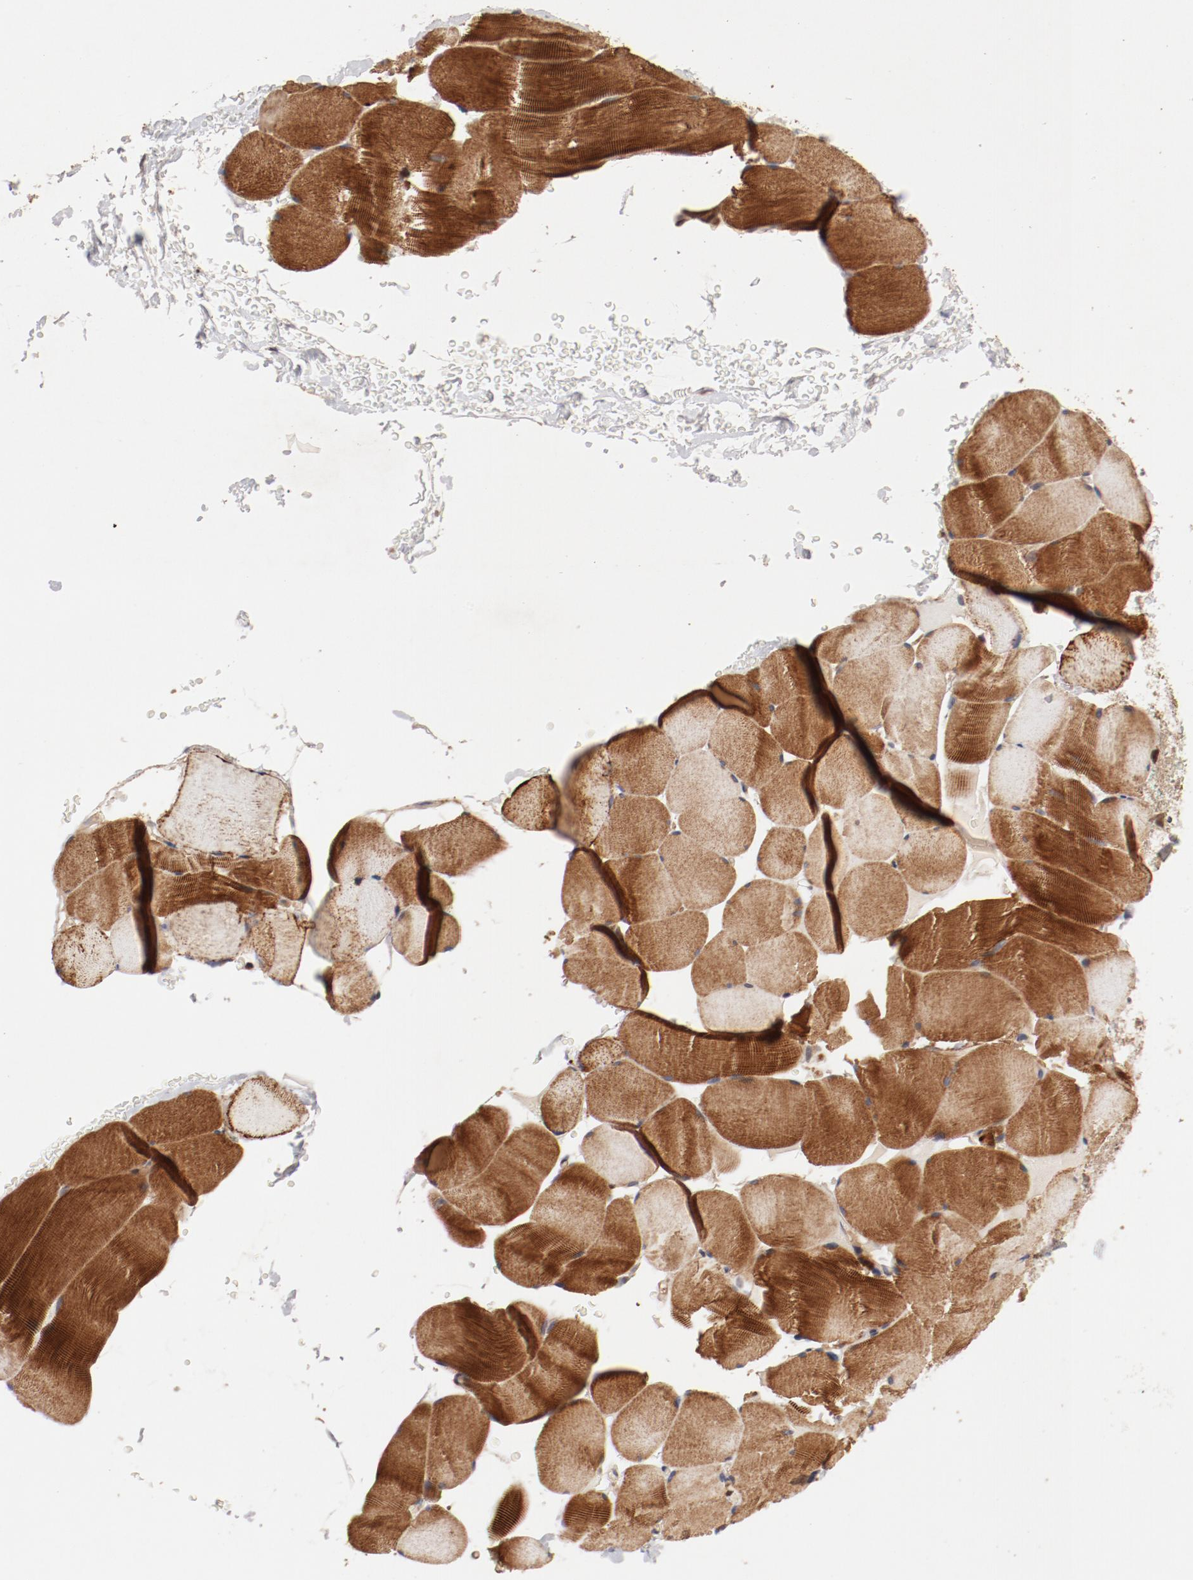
{"staining": {"intensity": "moderate", "quantity": ">75%", "location": "cytoplasmic/membranous"}, "tissue": "skeletal muscle", "cell_type": "Myocytes", "image_type": "normal", "snomed": [{"axis": "morphology", "description": "Normal tissue, NOS"}, {"axis": "topography", "description": "Skeletal muscle"}], "caption": "Immunohistochemistry (DAB) staining of benign human skeletal muscle shows moderate cytoplasmic/membranous protein expression in approximately >75% of myocytes. Immunohistochemistry stains the protein in brown and the nuclei are stained blue.", "gene": "GUF1", "patient": {"sex": "male", "age": 62}}